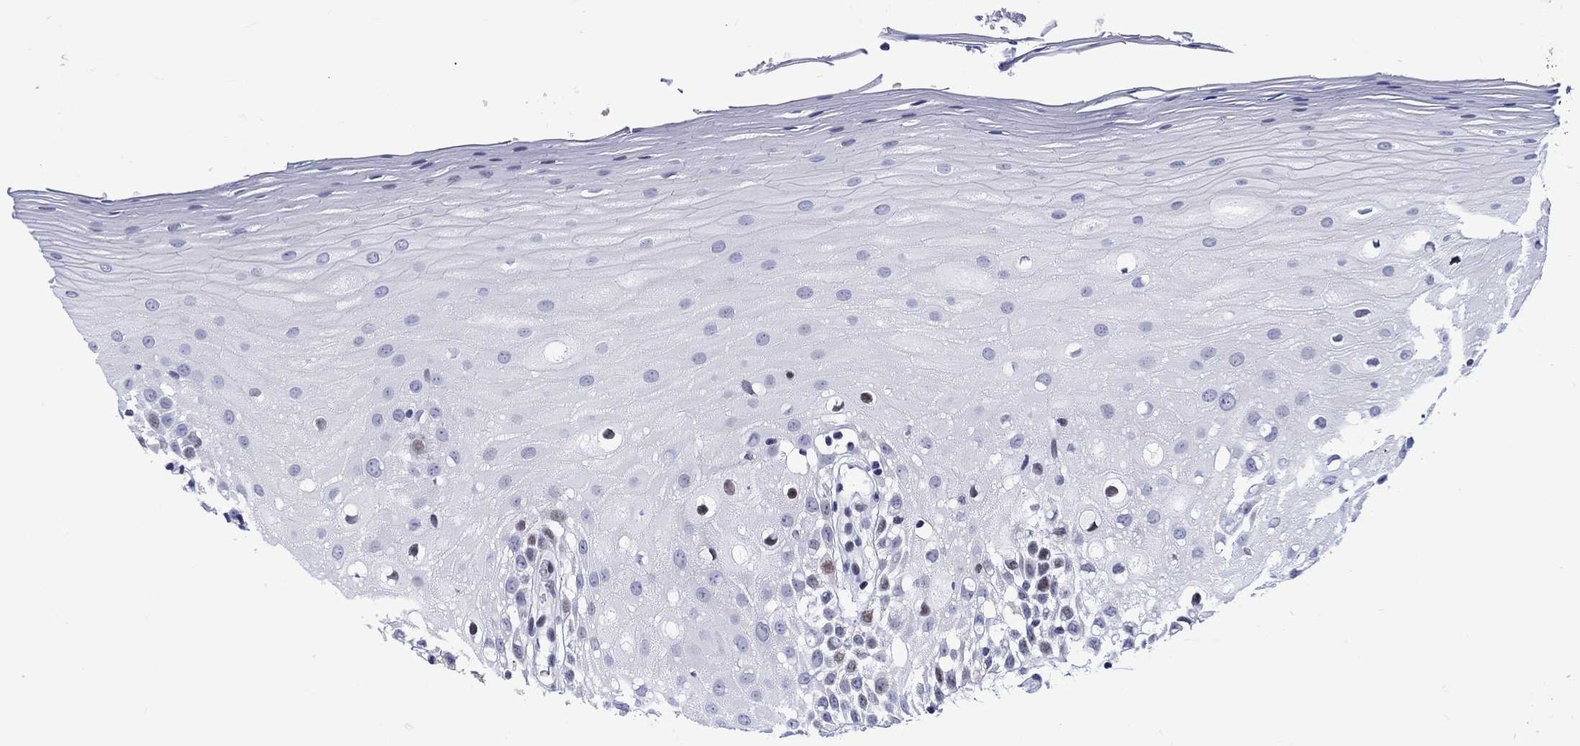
{"staining": {"intensity": "moderate", "quantity": "<25%", "location": "nuclear"}, "tissue": "oral mucosa", "cell_type": "Squamous epithelial cells", "image_type": "normal", "snomed": [{"axis": "morphology", "description": "Normal tissue, NOS"}, {"axis": "morphology", "description": "Squamous cell carcinoma, NOS"}, {"axis": "topography", "description": "Oral tissue"}, {"axis": "topography", "description": "Head-Neck"}], "caption": "Immunohistochemistry (IHC) (DAB (3,3'-diaminobenzidine)) staining of unremarkable oral mucosa reveals moderate nuclear protein staining in about <25% of squamous epithelial cells.", "gene": "CDCA2", "patient": {"sex": "female", "age": 75}}